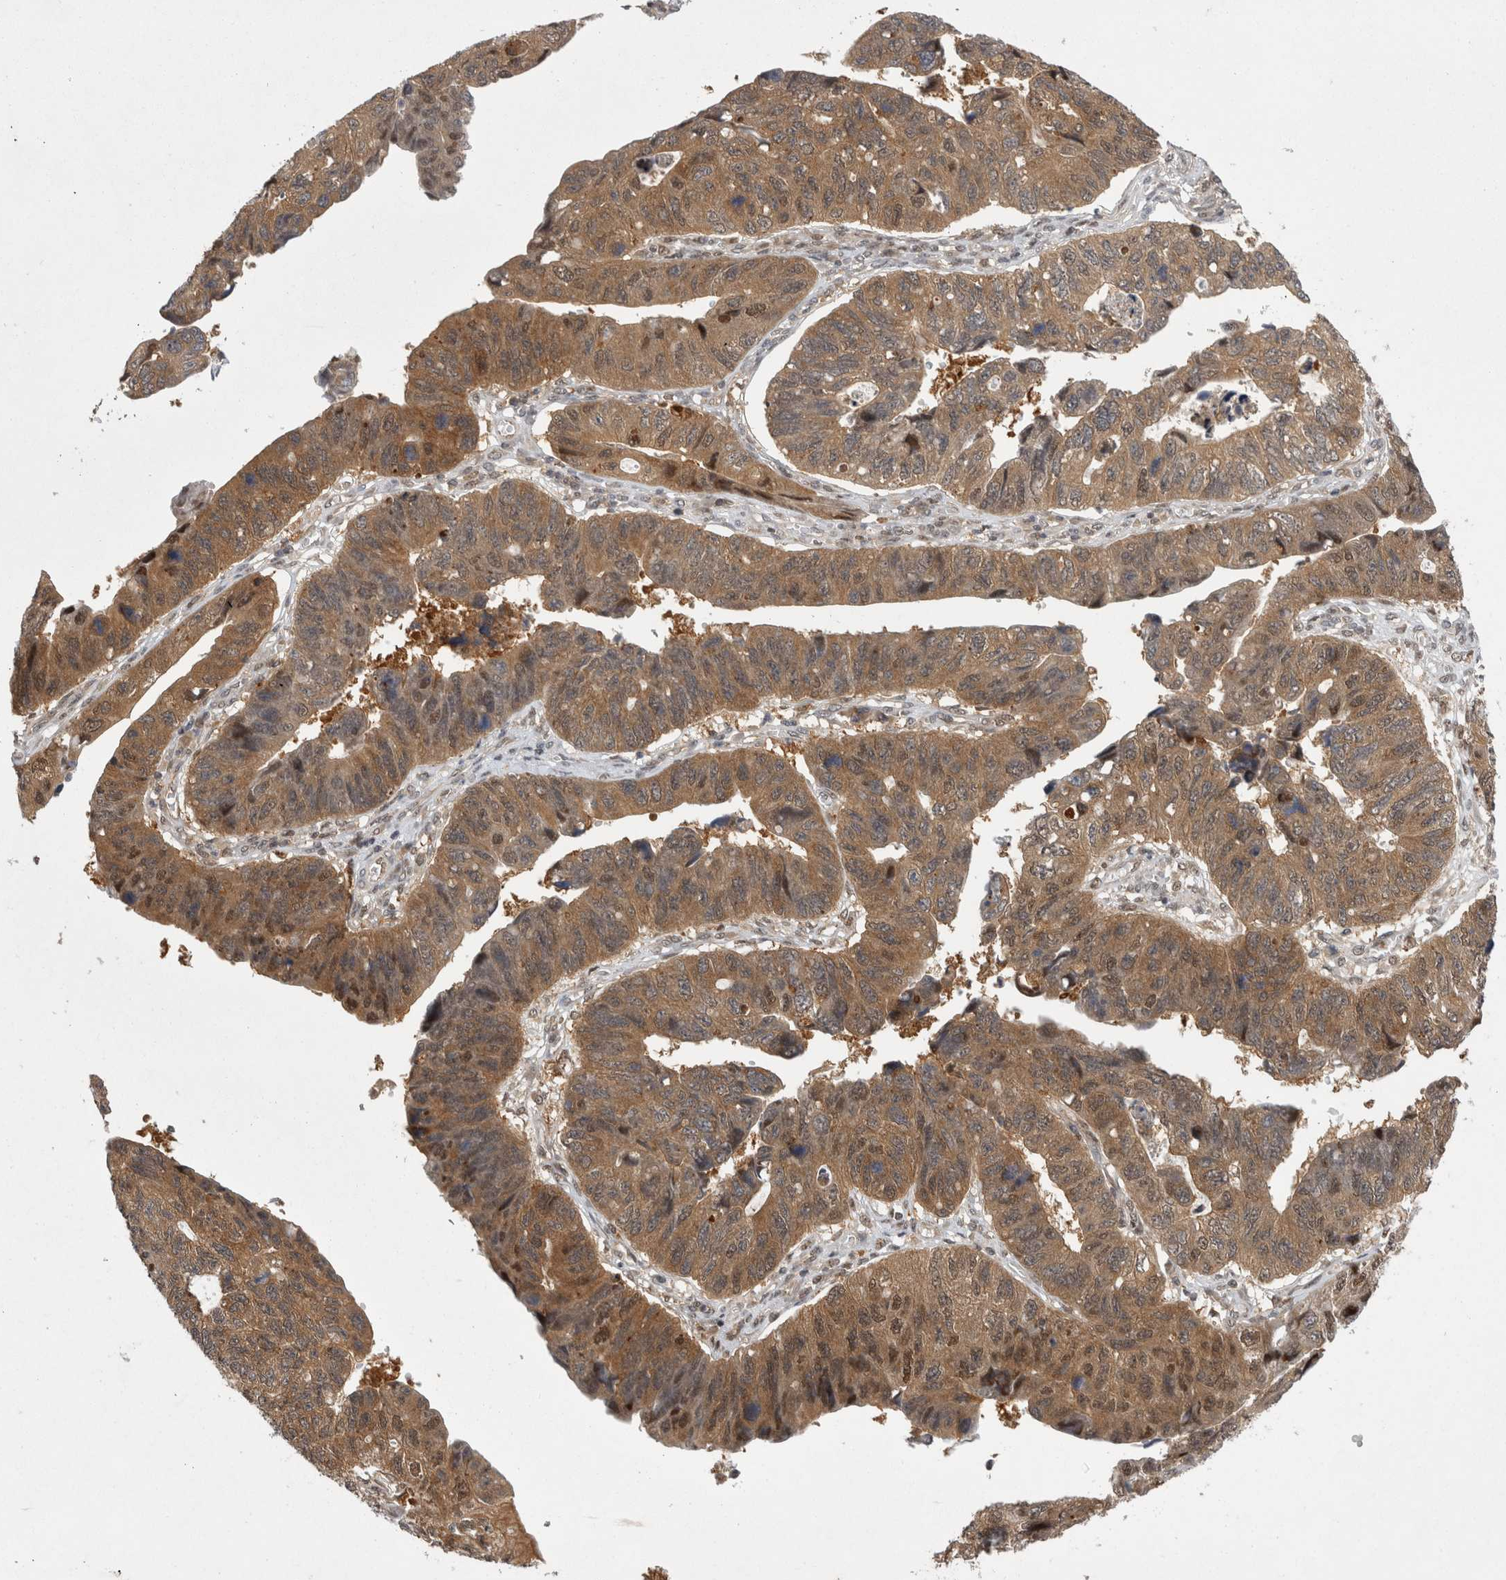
{"staining": {"intensity": "moderate", "quantity": ">75%", "location": "cytoplasmic/membranous"}, "tissue": "stomach cancer", "cell_type": "Tumor cells", "image_type": "cancer", "snomed": [{"axis": "morphology", "description": "Adenocarcinoma, NOS"}, {"axis": "topography", "description": "Stomach"}], "caption": "This is a histology image of immunohistochemistry (IHC) staining of stomach adenocarcinoma, which shows moderate expression in the cytoplasmic/membranous of tumor cells.", "gene": "PSMB2", "patient": {"sex": "male", "age": 59}}